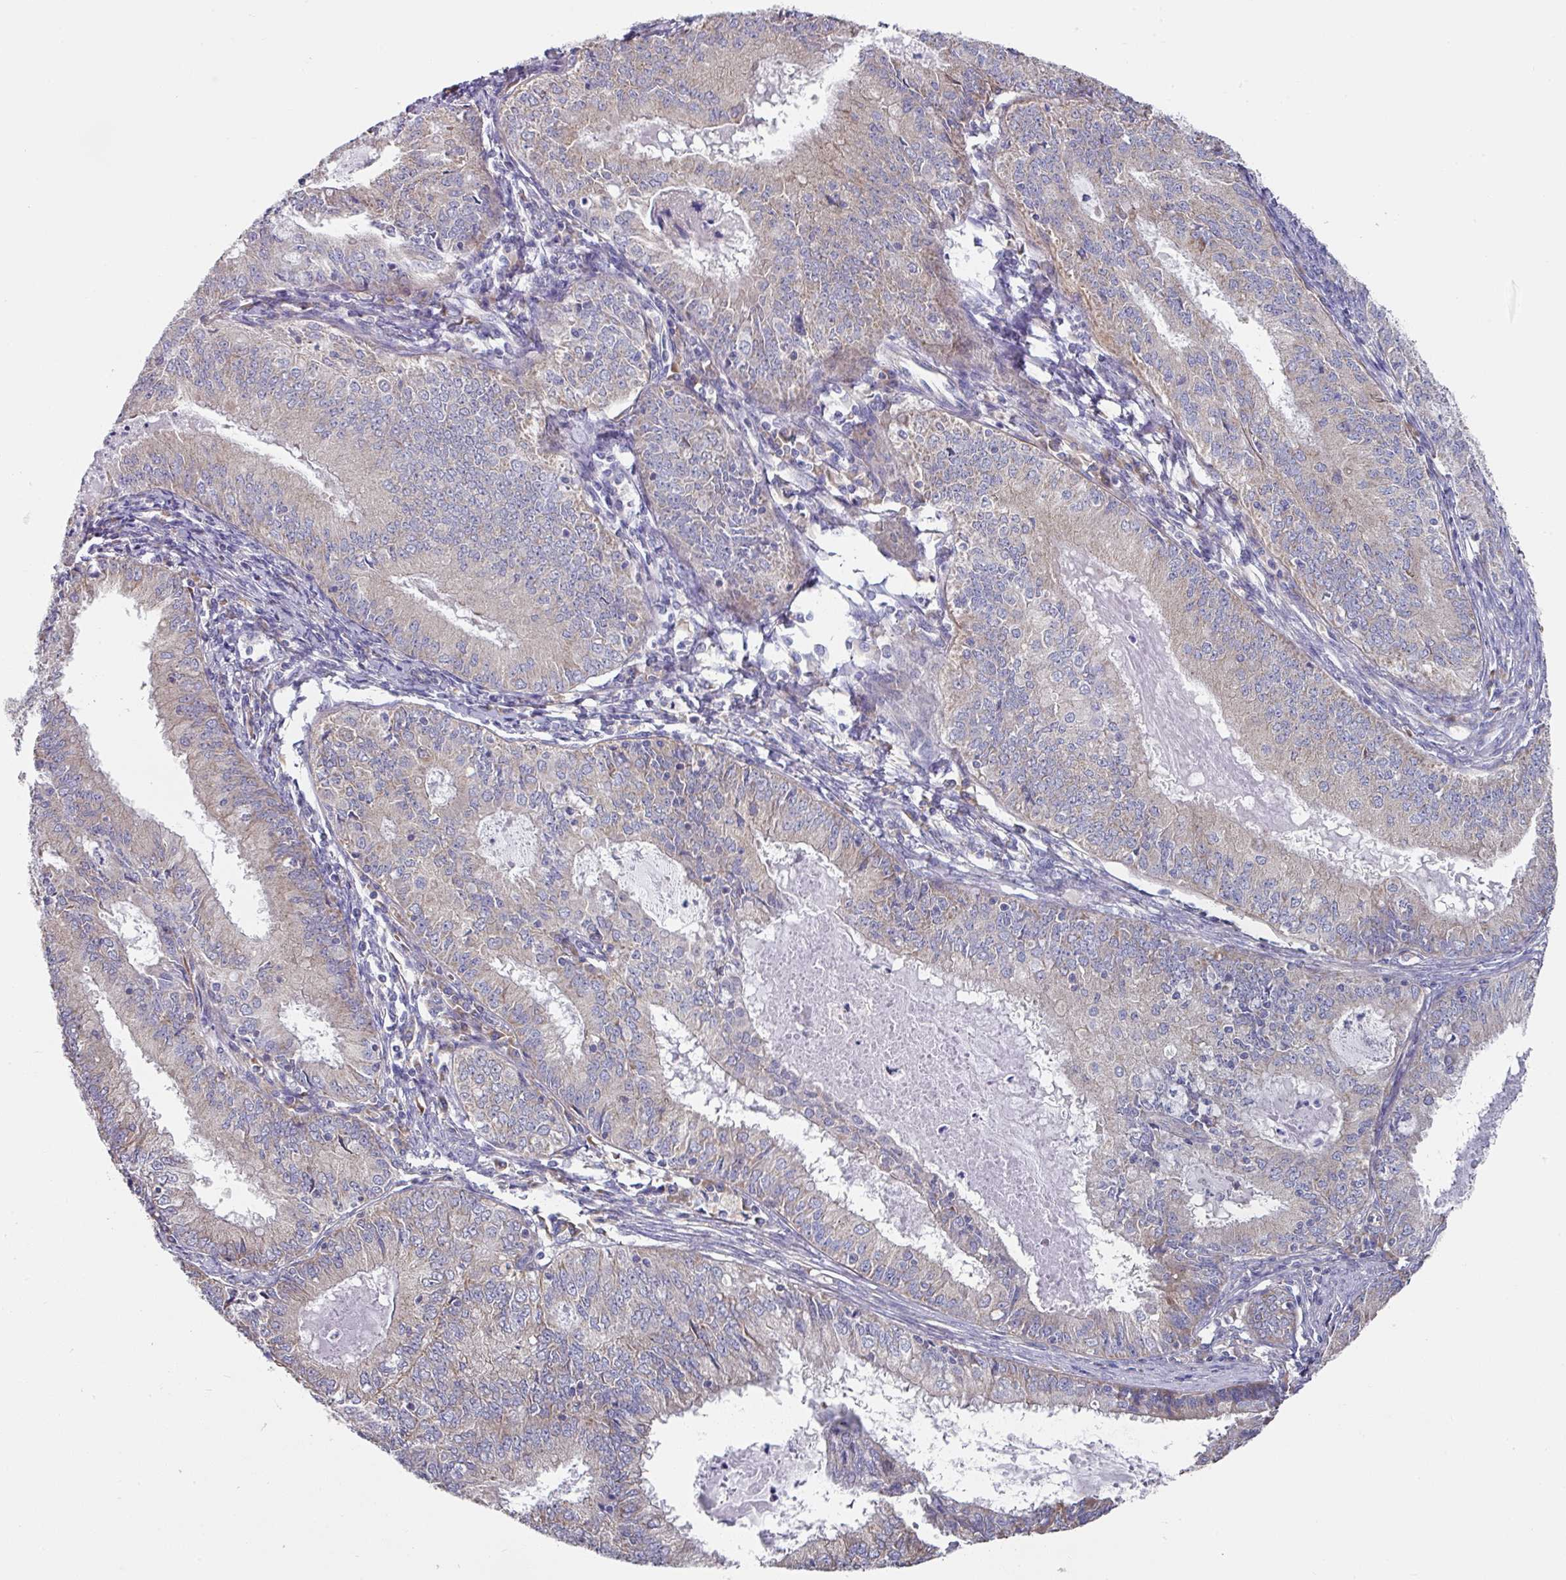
{"staining": {"intensity": "negative", "quantity": "none", "location": "none"}, "tissue": "endometrial cancer", "cell_type": "Tumor cells", "image_type": "cancer", "snomed": [{"axis": "morphology", "description": "Adenocarcinoma, NOS"}, {"axis": "topography", "description": "Endometrium"}], "caption": "Tumor cells are negative for protein expression in human endometrial cancer. (Stains: DAB (3,3'-diaminobenzidine) immunohistochemistry (IHC) with hematoxylin counter stain, Microscopy: brightfield microscopy at high magnification).", "gene": "PYROXD2", "patient": {"sex": "female", "age": 57}}